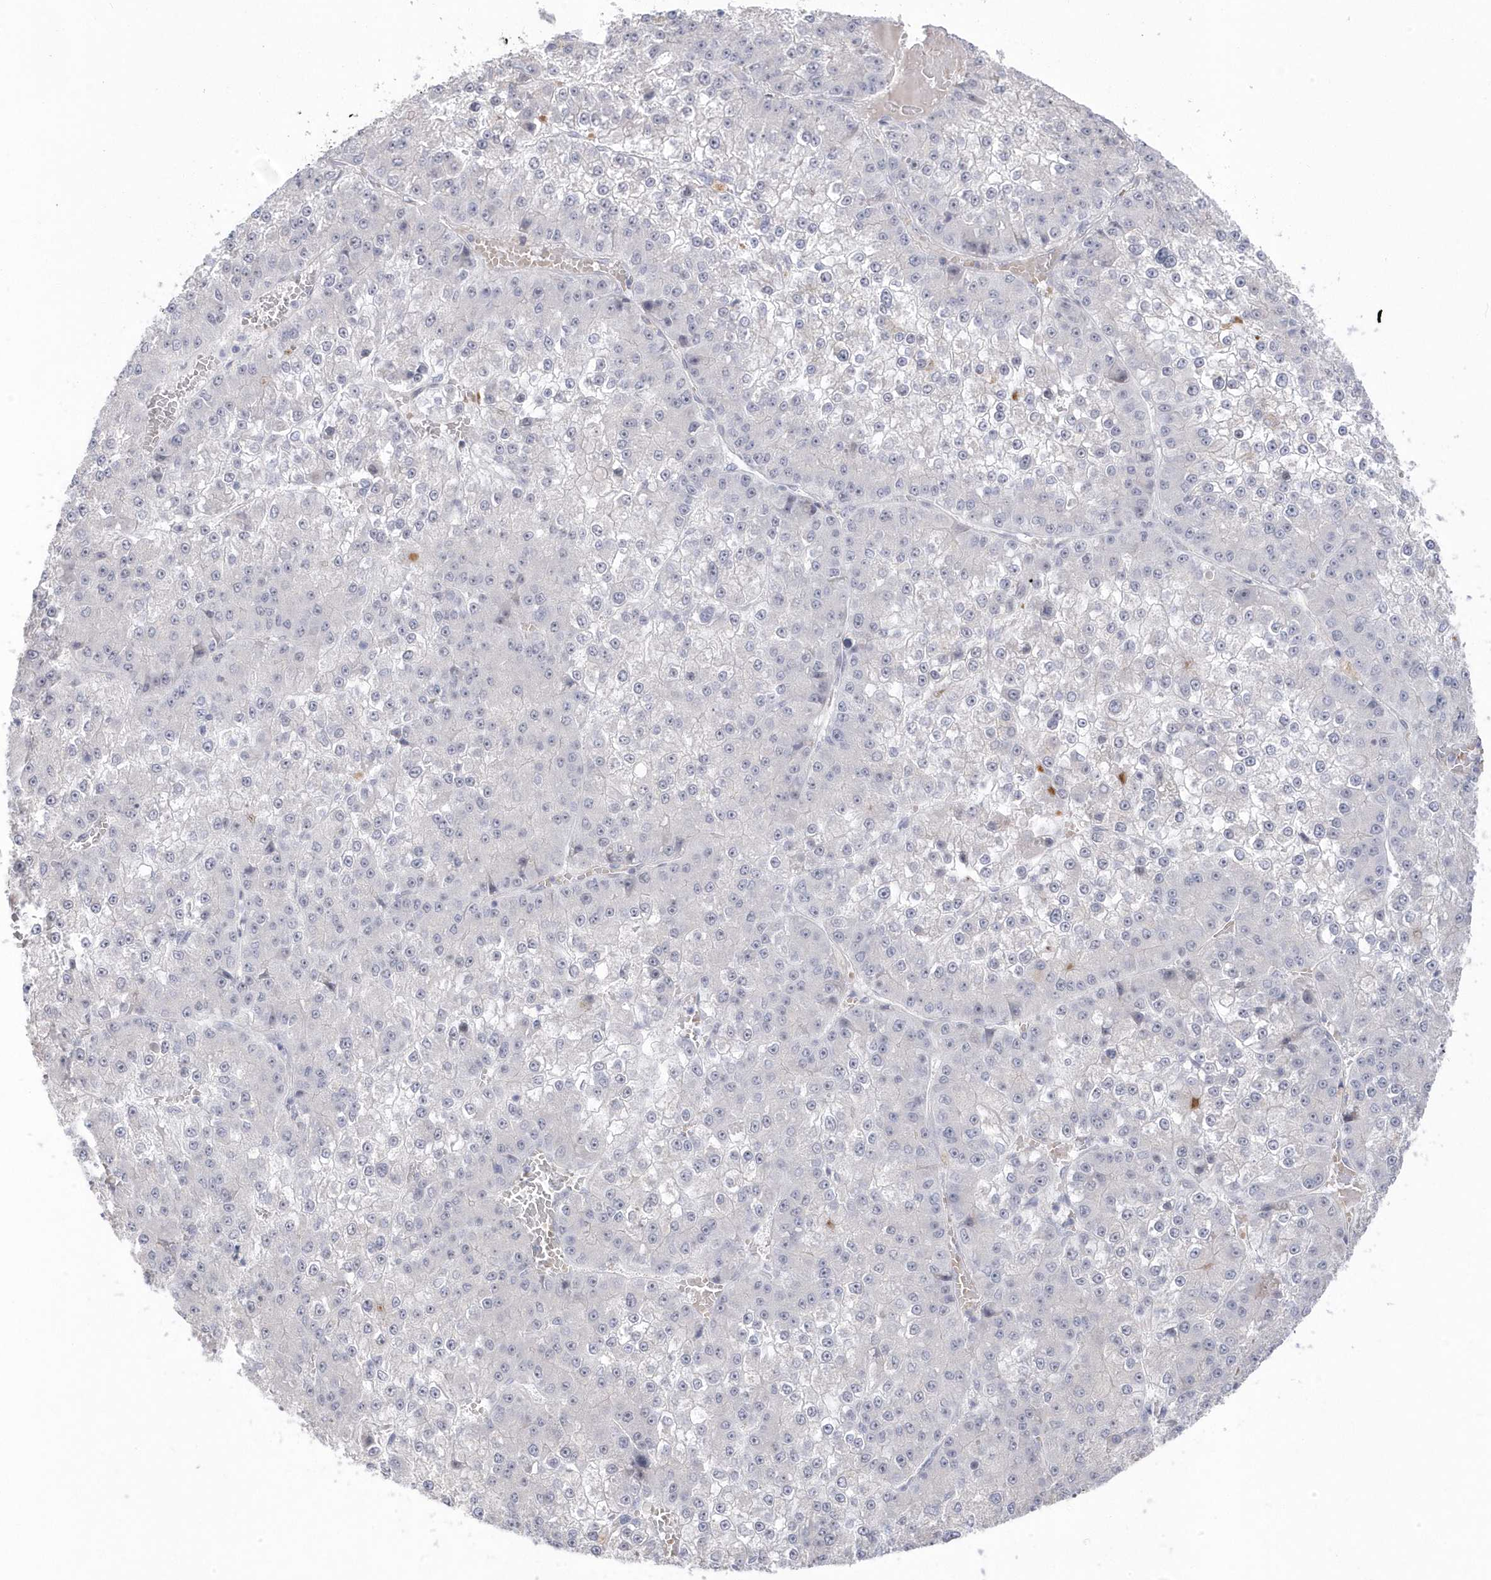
{"staining": {"intensity": "negative", "quantity": "none", "location": "none"}, "tissue": "liver cancer", "cell_type": "Tumor cells", "image_type": "cancer", "snomed": [{"axis": "morphology", "description": "Carcinoma, Hepatocellular, NOS"}, {"axis": "topography", "description": "Liver"}], "caption": "Photomicrograph shows no significant protein staining in tumor cells of liver cancer.", "gene": "GTPBP6", "patient": {"sex": "female", "age": 73}}